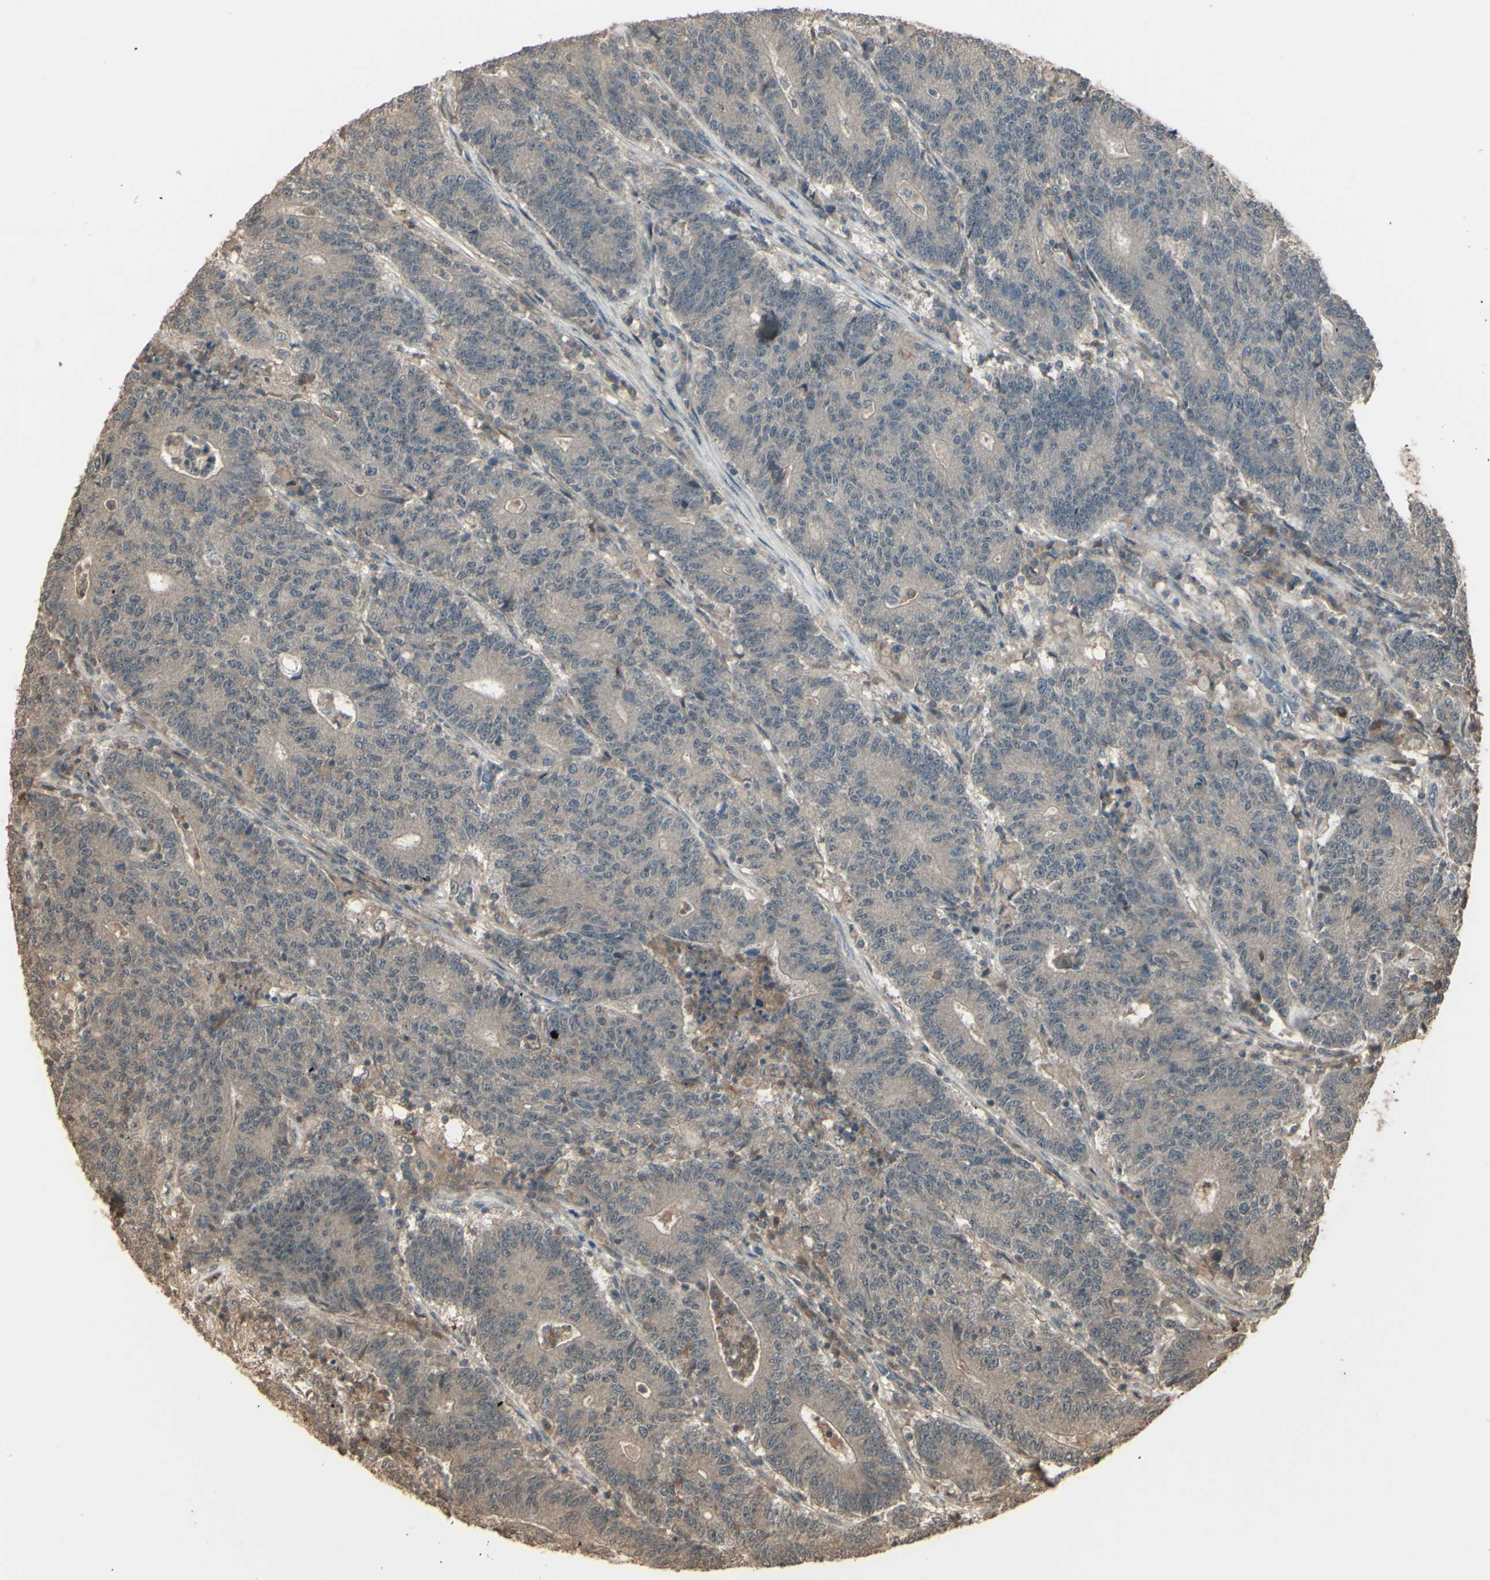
{"staining": {"intensity": "weak", "quantity": ">75%", "location": "cytoplasmic/membranous"}, "tissue": "colorectal cancer", "cell_type": "Tumor cells", "image_type": "cancer", "snomed": [{"axis": "morphology", "description": "Normal tissue, NOS"}, {"axis": "morphology", "description": "Adenocarcinoma, NOS"}, {"axis": "topography", "description": "Colon"}], "caption": "Immunohistochemical staining of colorectal adenocarcinoma shows weak cytoplasmic/membranous protein positivity in approximately >75% of tumor cells.", "gene": "GNAS", "patient": {"sex": "female", "age": 75}}